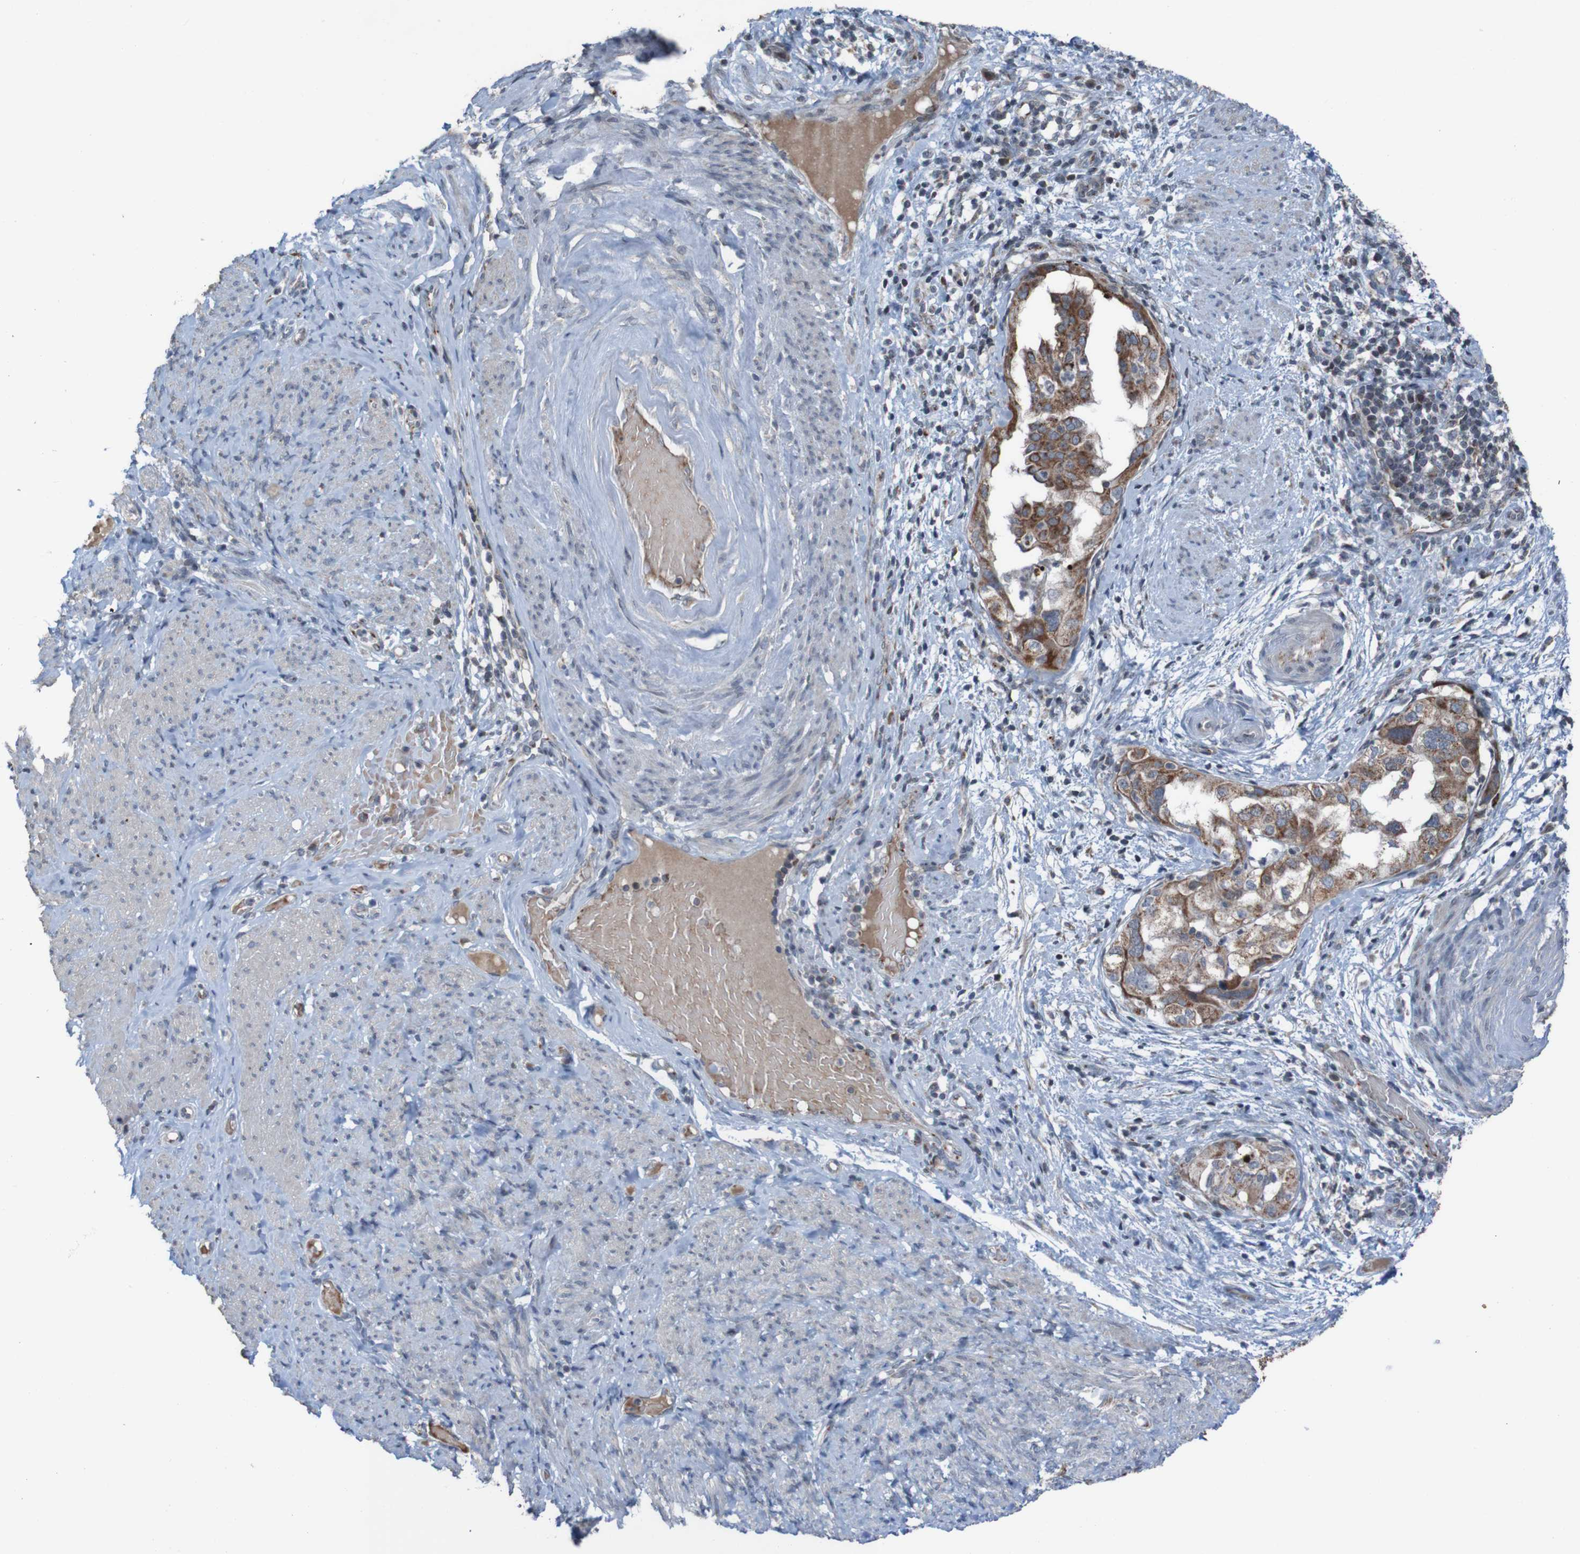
{"staining": {"intensity": "moderate", "quantity": ">75%", "location": "cytoplasmic/membranous"}, "tissue": "endometrial cancer", "cell_type": "Tumor cells", "image_type": "cancer", "snomed": [{"axis": "morphology", "description": "Adenocarcinoma, NOS"}, {"axis": "topography", "description": "Endometrium"}], "caption": "IHC (DAB) staining of human adenocarcinoma (endometrial) shows moderate cytoplasmic/membranous protein positivity in about >75% of tumor cells.", "gene": "UNG", "patient": {"sex": "female", "age": 85}}